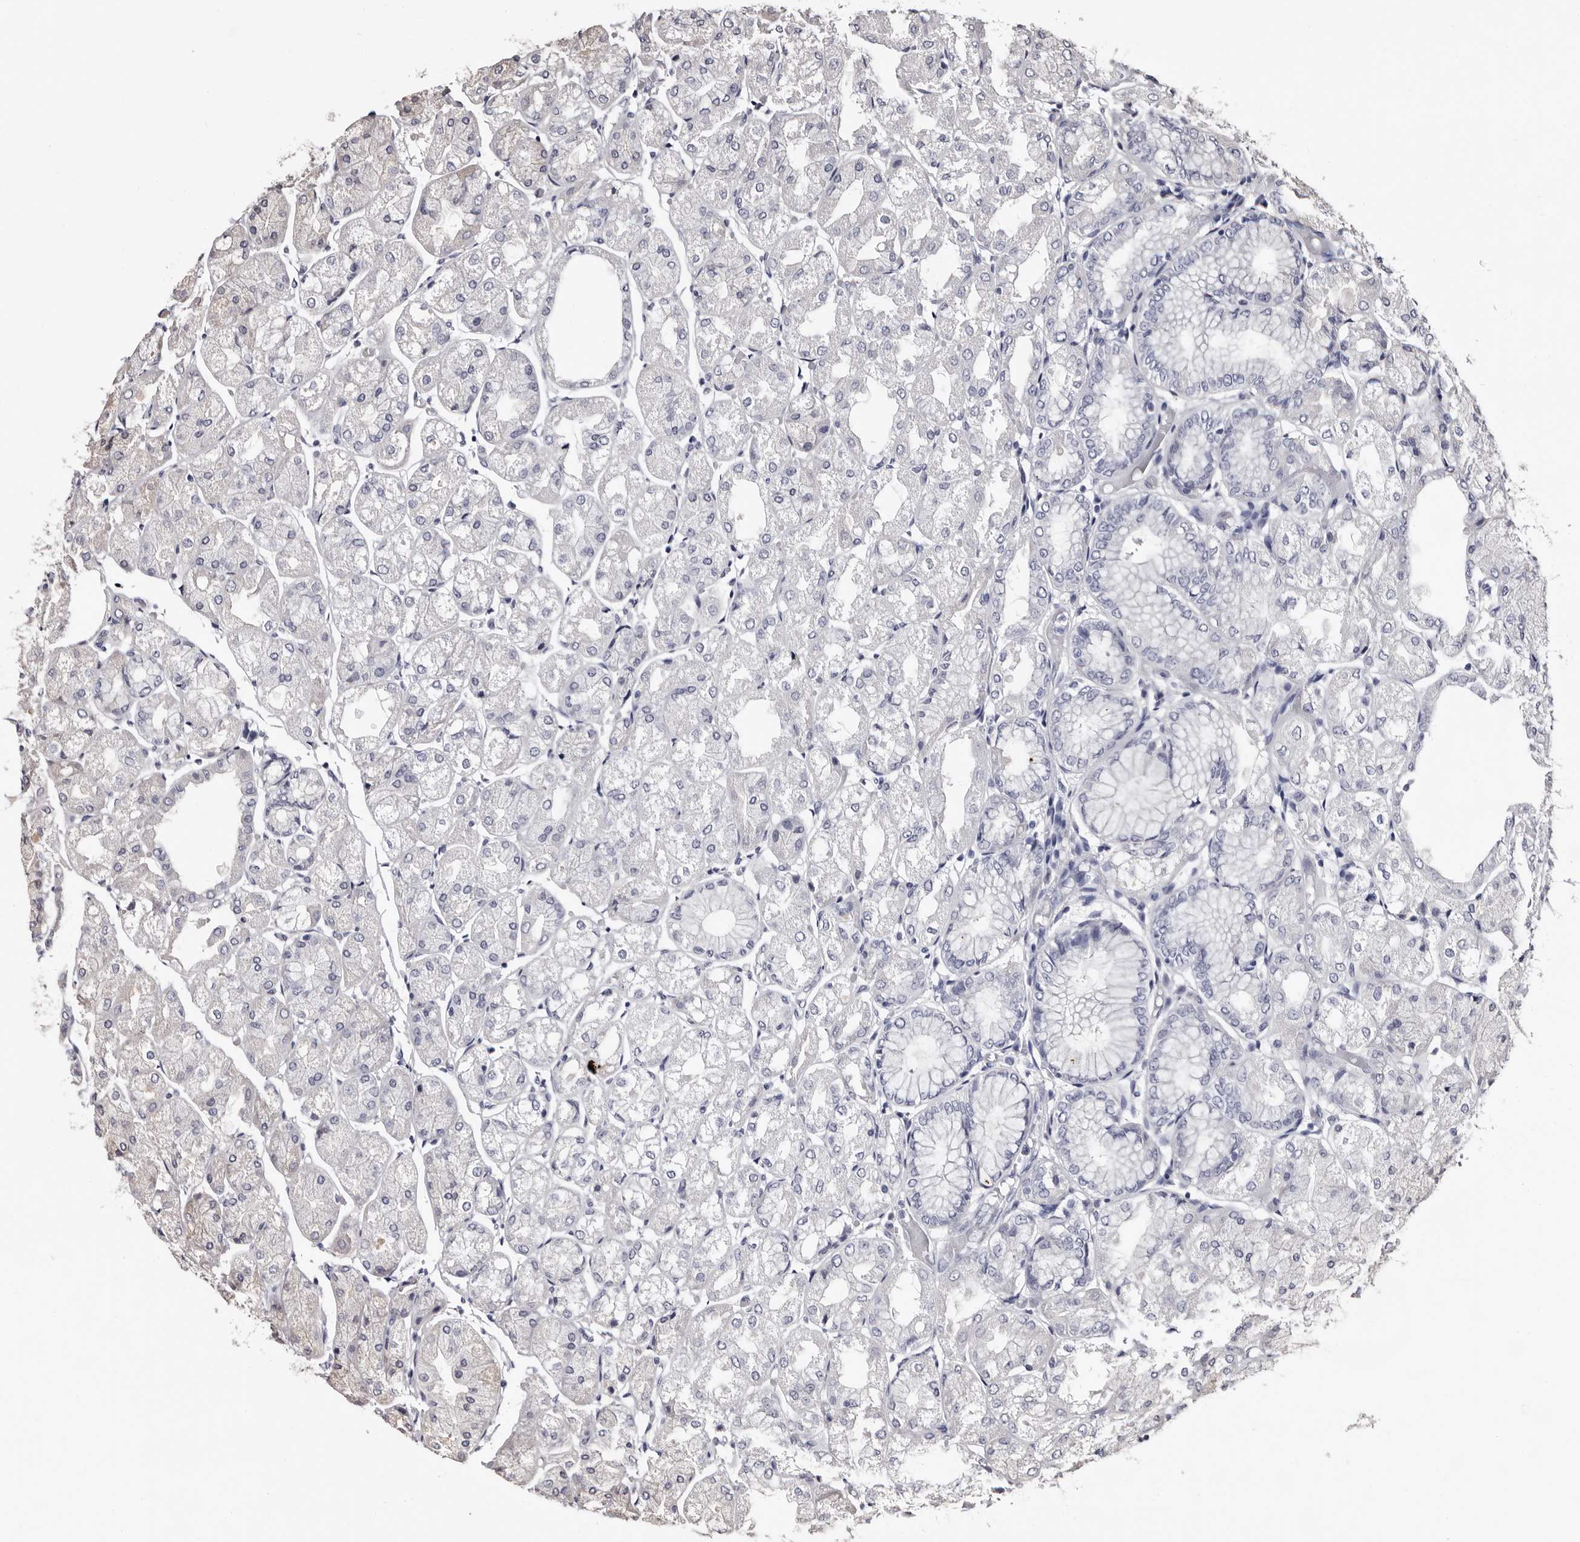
{"staining": {"intensity": "weak", "quantity": "<25%", "location": "cytoplasmic/membranous"}, "tissue": "stomach", "cell_type": "Glandular cells", "image_type": "normal", "snomed": [{"axis": "morphology", "description": "Normal tissue, NOS"}, {"axis": "topography", "description": "Stomach, upper"}], "caption": "High magnification brightfield microscopy of benign stomach stained with DAB (brown) and counterstained with hematoxylin (blue): glandular cells show no significant expression. The staining was performed using DAB to visualize the protein expression in brown, while the nuclei were stained in blue with hematoxylin (Magnification: 20x).", "gene": "DNPH1", "patient": {"sex": "male", "age": 72}}